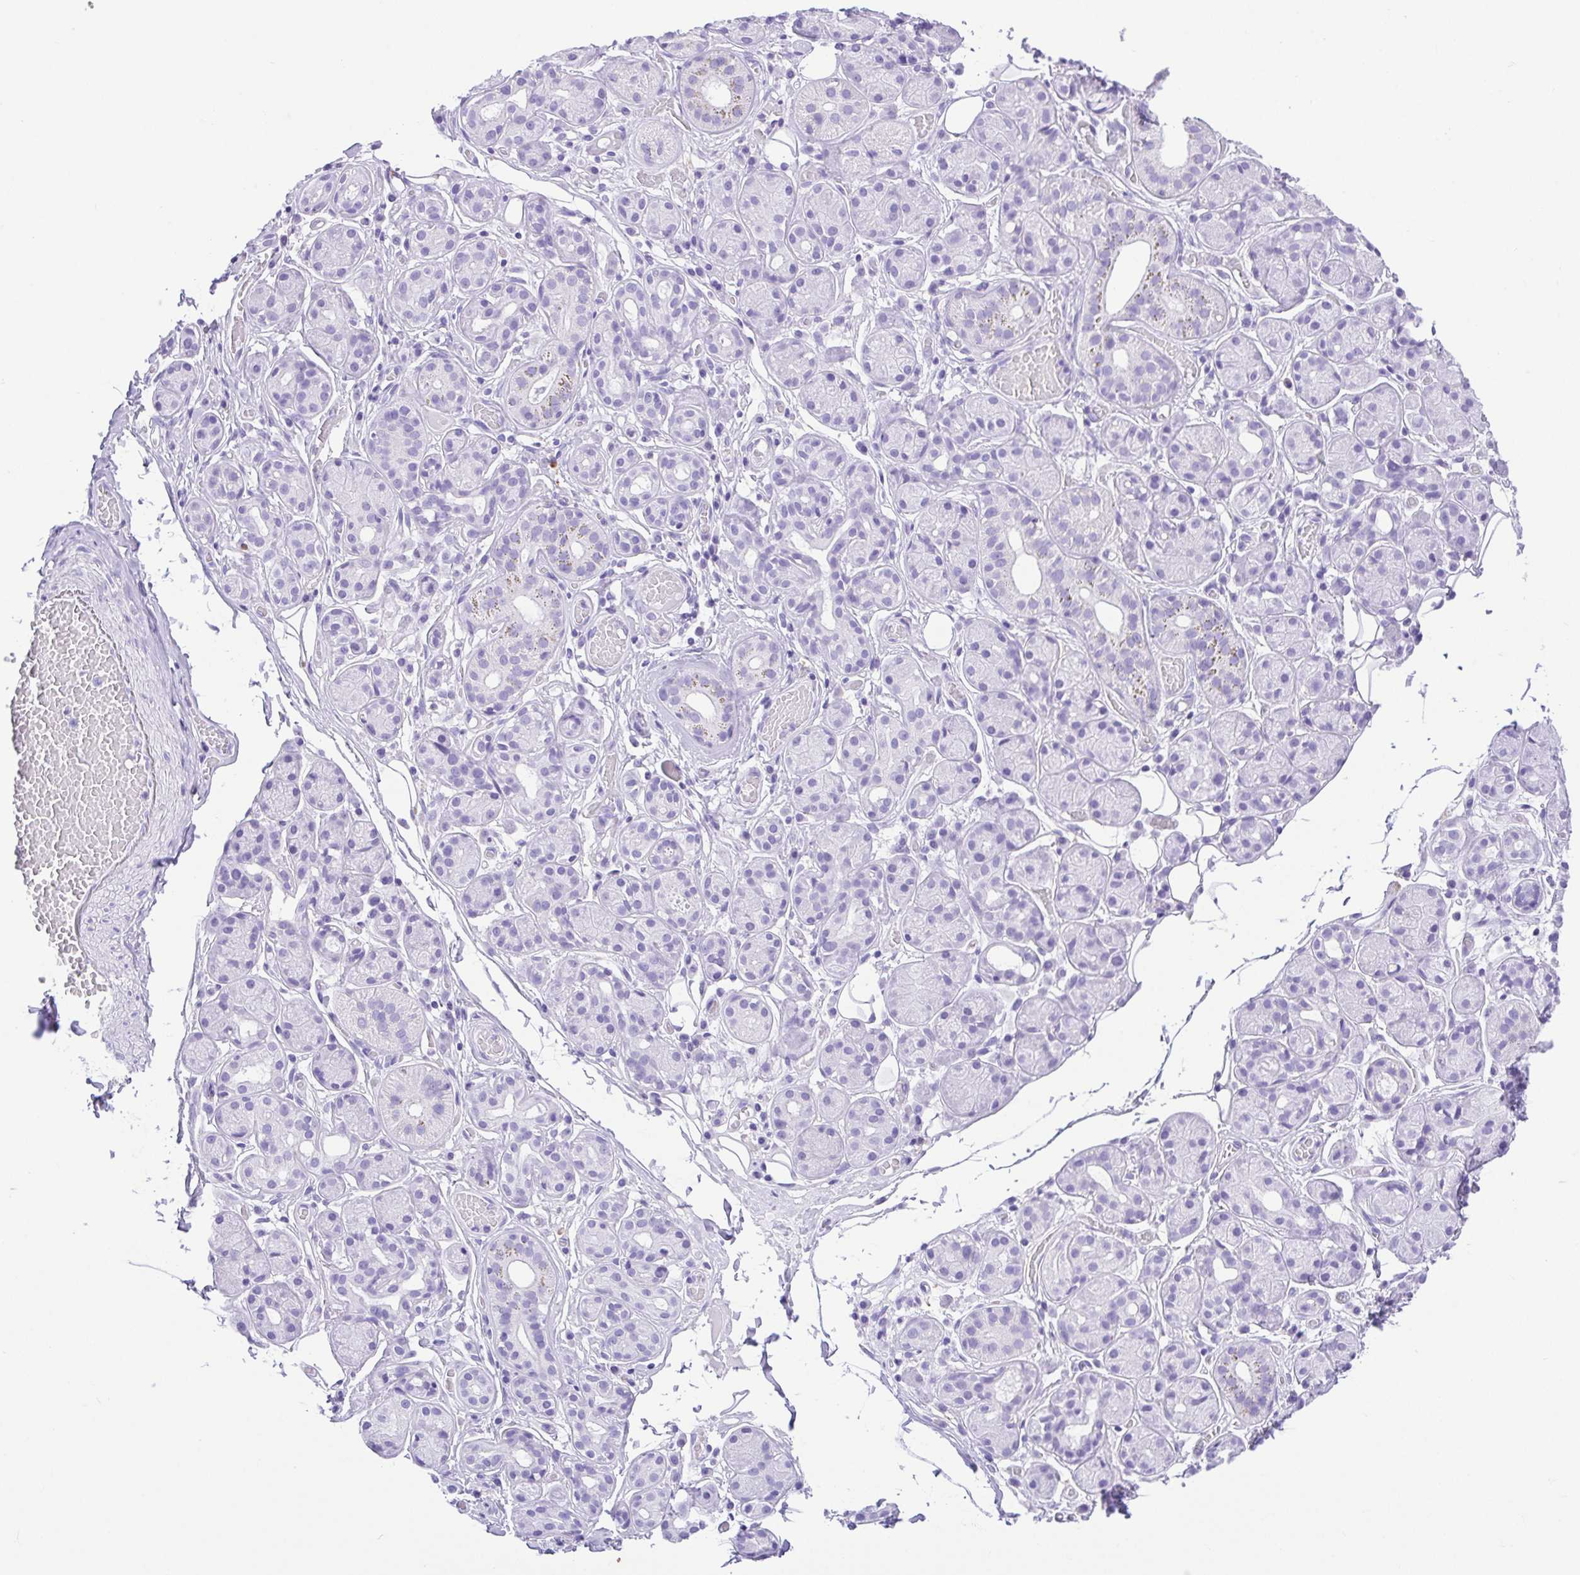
{"staining": {"intensity": "negative", "quantity": "none", "location": "none"}, "tissue": "salivary gland", "cell_type": "Glandular cells", "image_type": "normal", "snomed": [{"axis": "morphology", "description": "Normal tissue, NOS"}, {"axis": "topography", "description": "Salivary gland"}, {"axis": "topography", "description": "Peripheral nerve tissue"}], "caption": "Photomicrograph shows no significant protein staining in glandular cells of normal salivary gland.", "gene": "CDSN", "patient": {"sex": "male", "age": 71}}